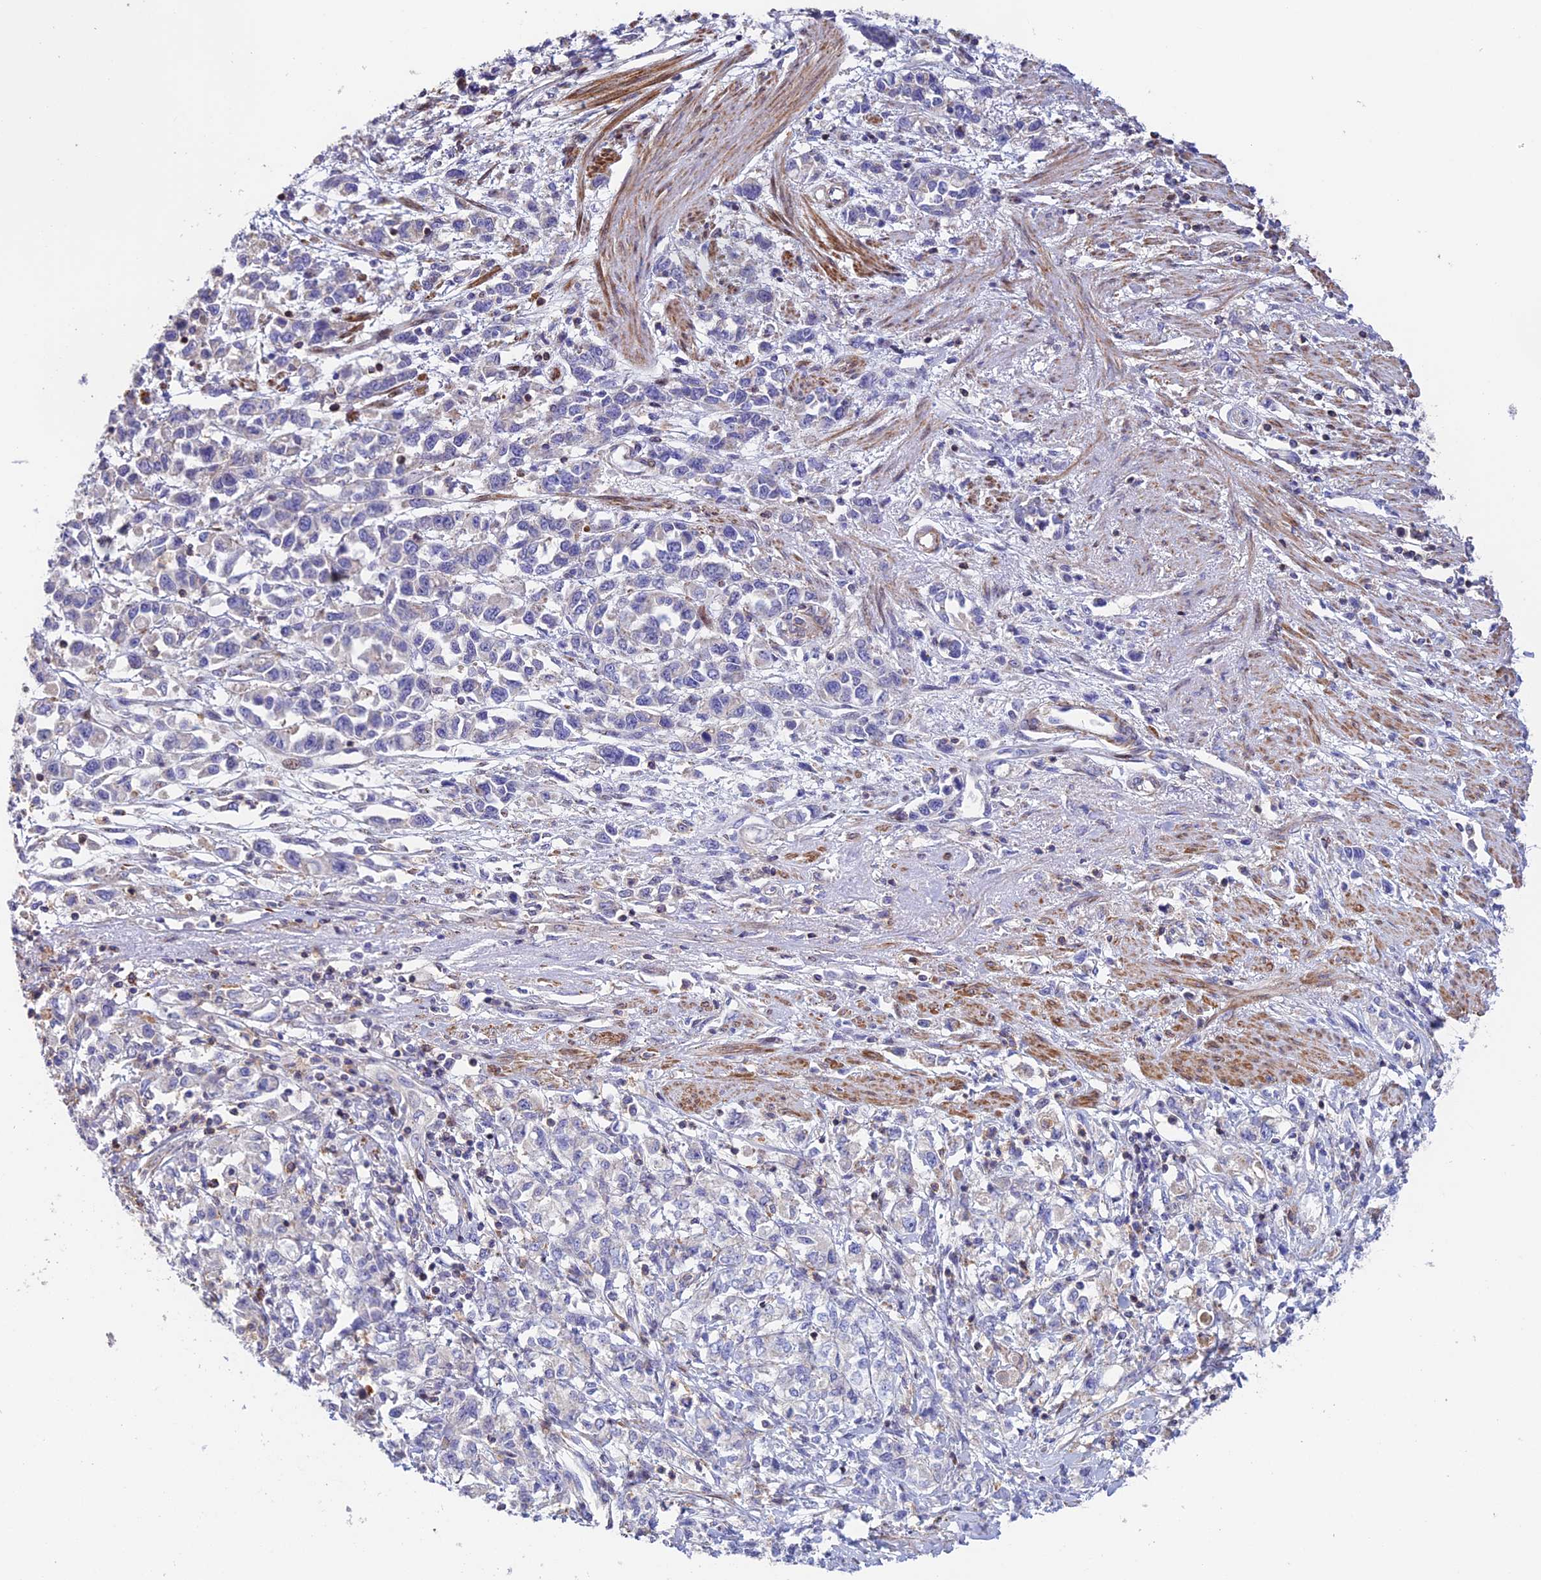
{"staining": {"intensity": "negative", "quantity": "none", "location": "none"}, "tissue": "stomach cancer", "cell_type": "Tumor cells", "image_type": "cancer", "snomed": [{"axis": "morphology", "description": "Adenocarcinoma, NOS"}, {"axis": "topography", "description": "Stomach"}], "caption": "The micrograph reveals no staining of tumor cells in stomach cancer. The staining was performed using DAB (3,3'-diaminobenzidine) to visualize the protein expression in brown, while the nuclei were stained in blue with hematoxylin (Magnification: 20x).", "gene": "PRIM1", "patient": {"sex": "female", "age": 76}}